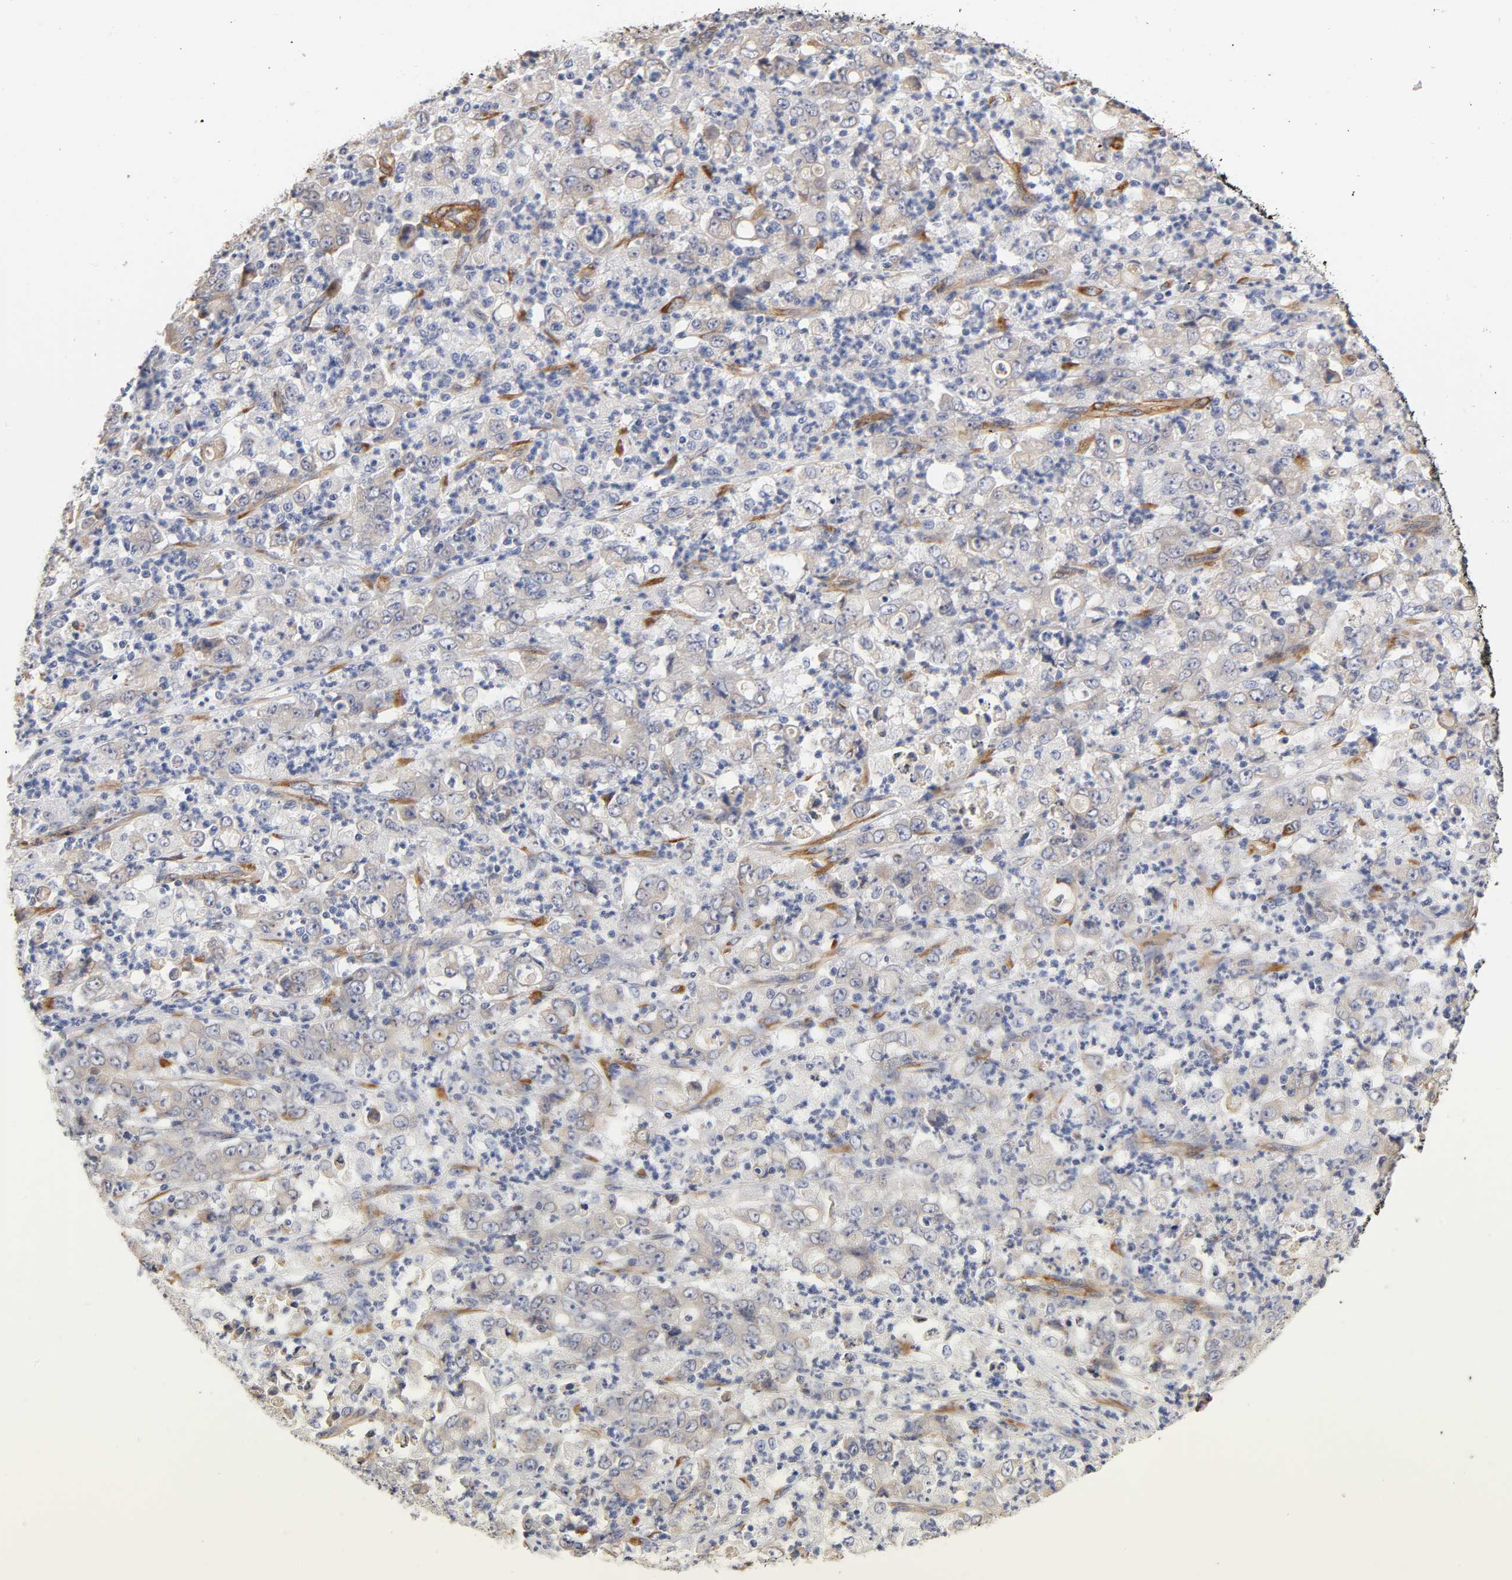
{"staining": {"intensity": "negative", "quantity": "none", "location": "none"}, "tissue": "stomach cancer", "cell_type": "Tumor cells", "image_type": "cancer", "snomed": [{"axis": "morphology", "description": "Adenocarcinoma, NOS"}, {"axis": "topography", "description": "Stomach, lower"}], "caption": "Stomach cancer (adenocarcinoma) was stained to show a protein in brown. There is no significant staining in tumor cells.", "gene": "LAMB1", "patient": {"sex": "female", "age": 71}}